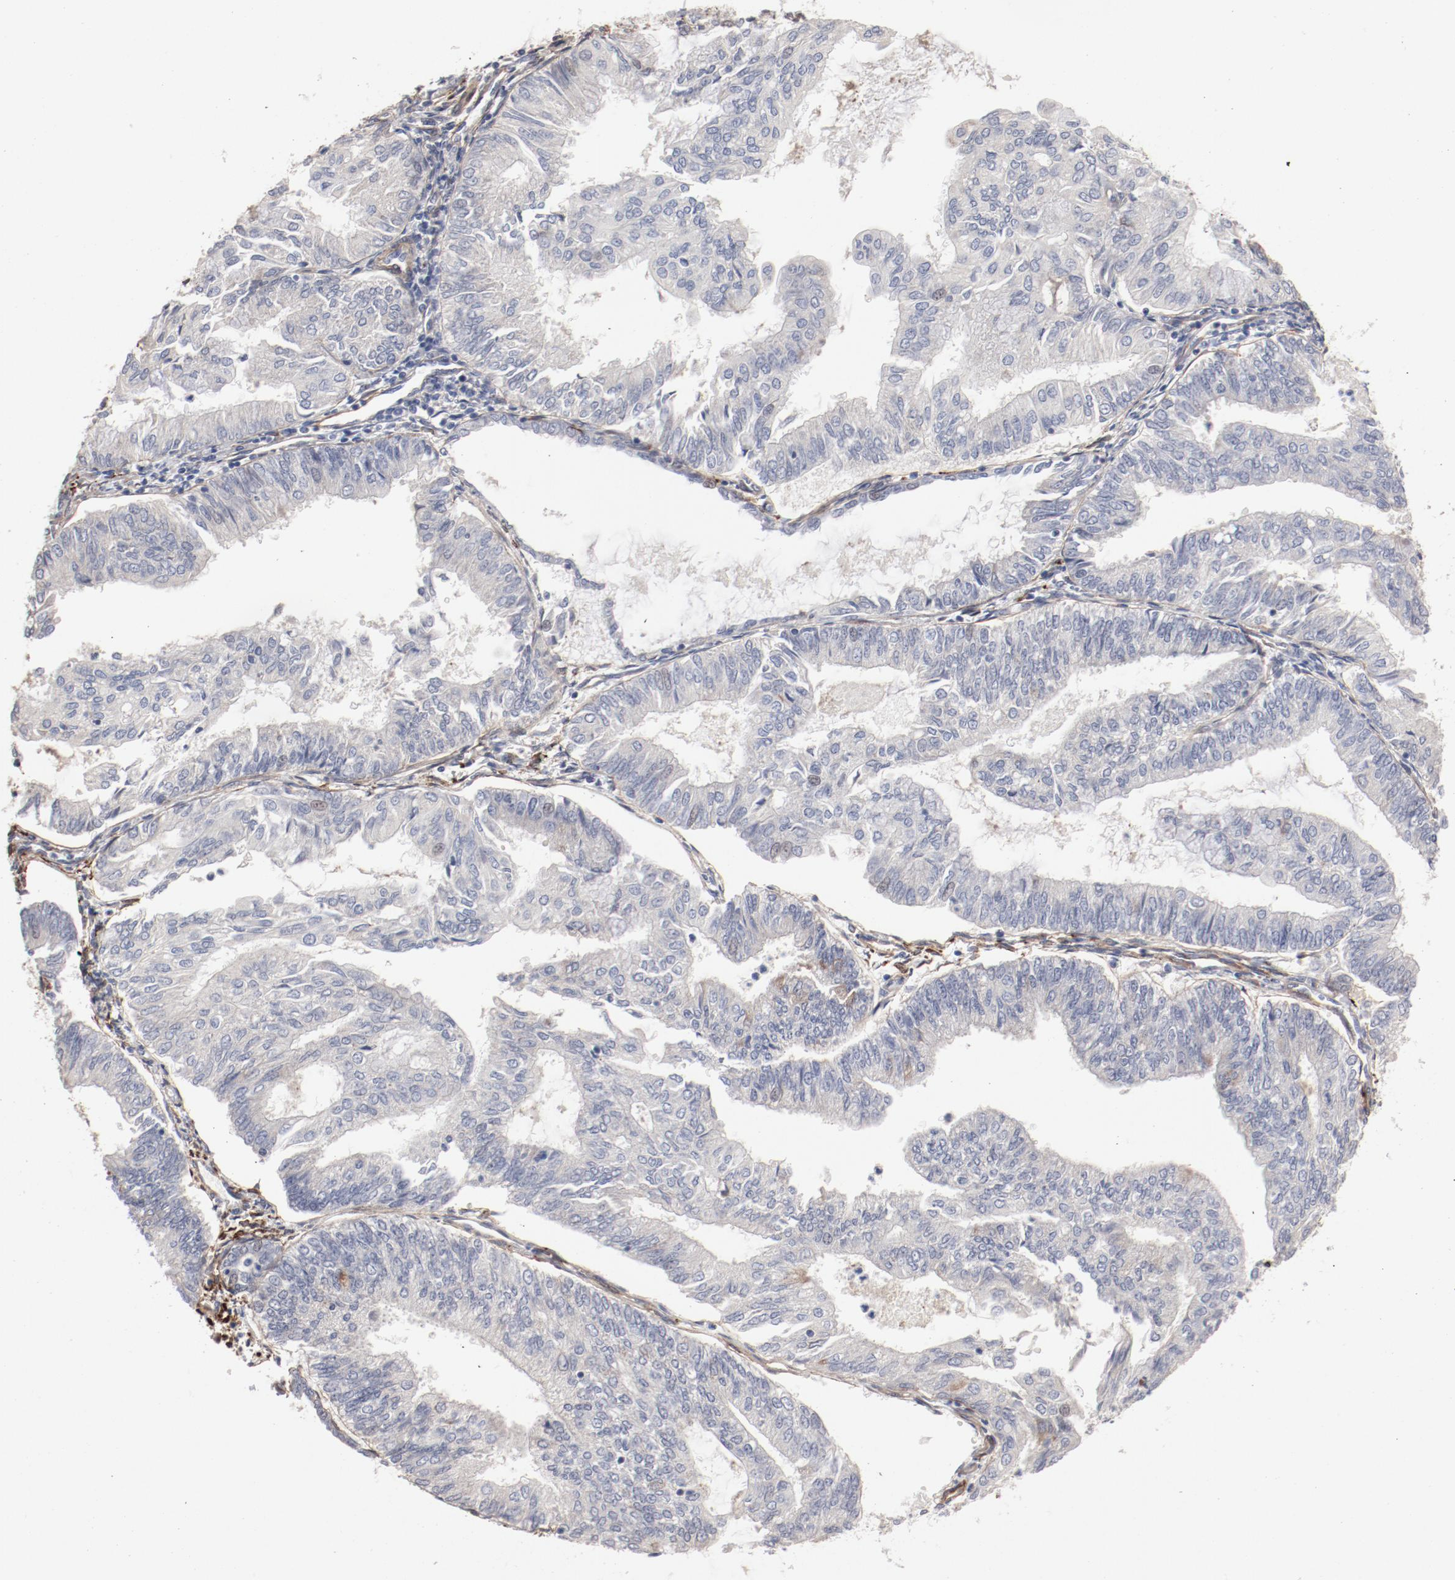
{"staining": {"intensity": "negative", "quantity": "none", "location": "none"}, "tissue": "endometrial cancer", "cell_type": "Tumor cells", "image_type": "cancer", "snomed": [{"axis": "morphology", "description": "Adenocarcinoma, NOS"}, {"axis": "topography", "description": "Endometrium"}], "caption": "Immunohistochemistry (IHC) histopathology image of human endometrial adenocarcinoma stained for a protein (brown), which reveals no staining in tumor cells.", "gene": "MAGED4", "patient": {"sex": "female", "age": 59}}